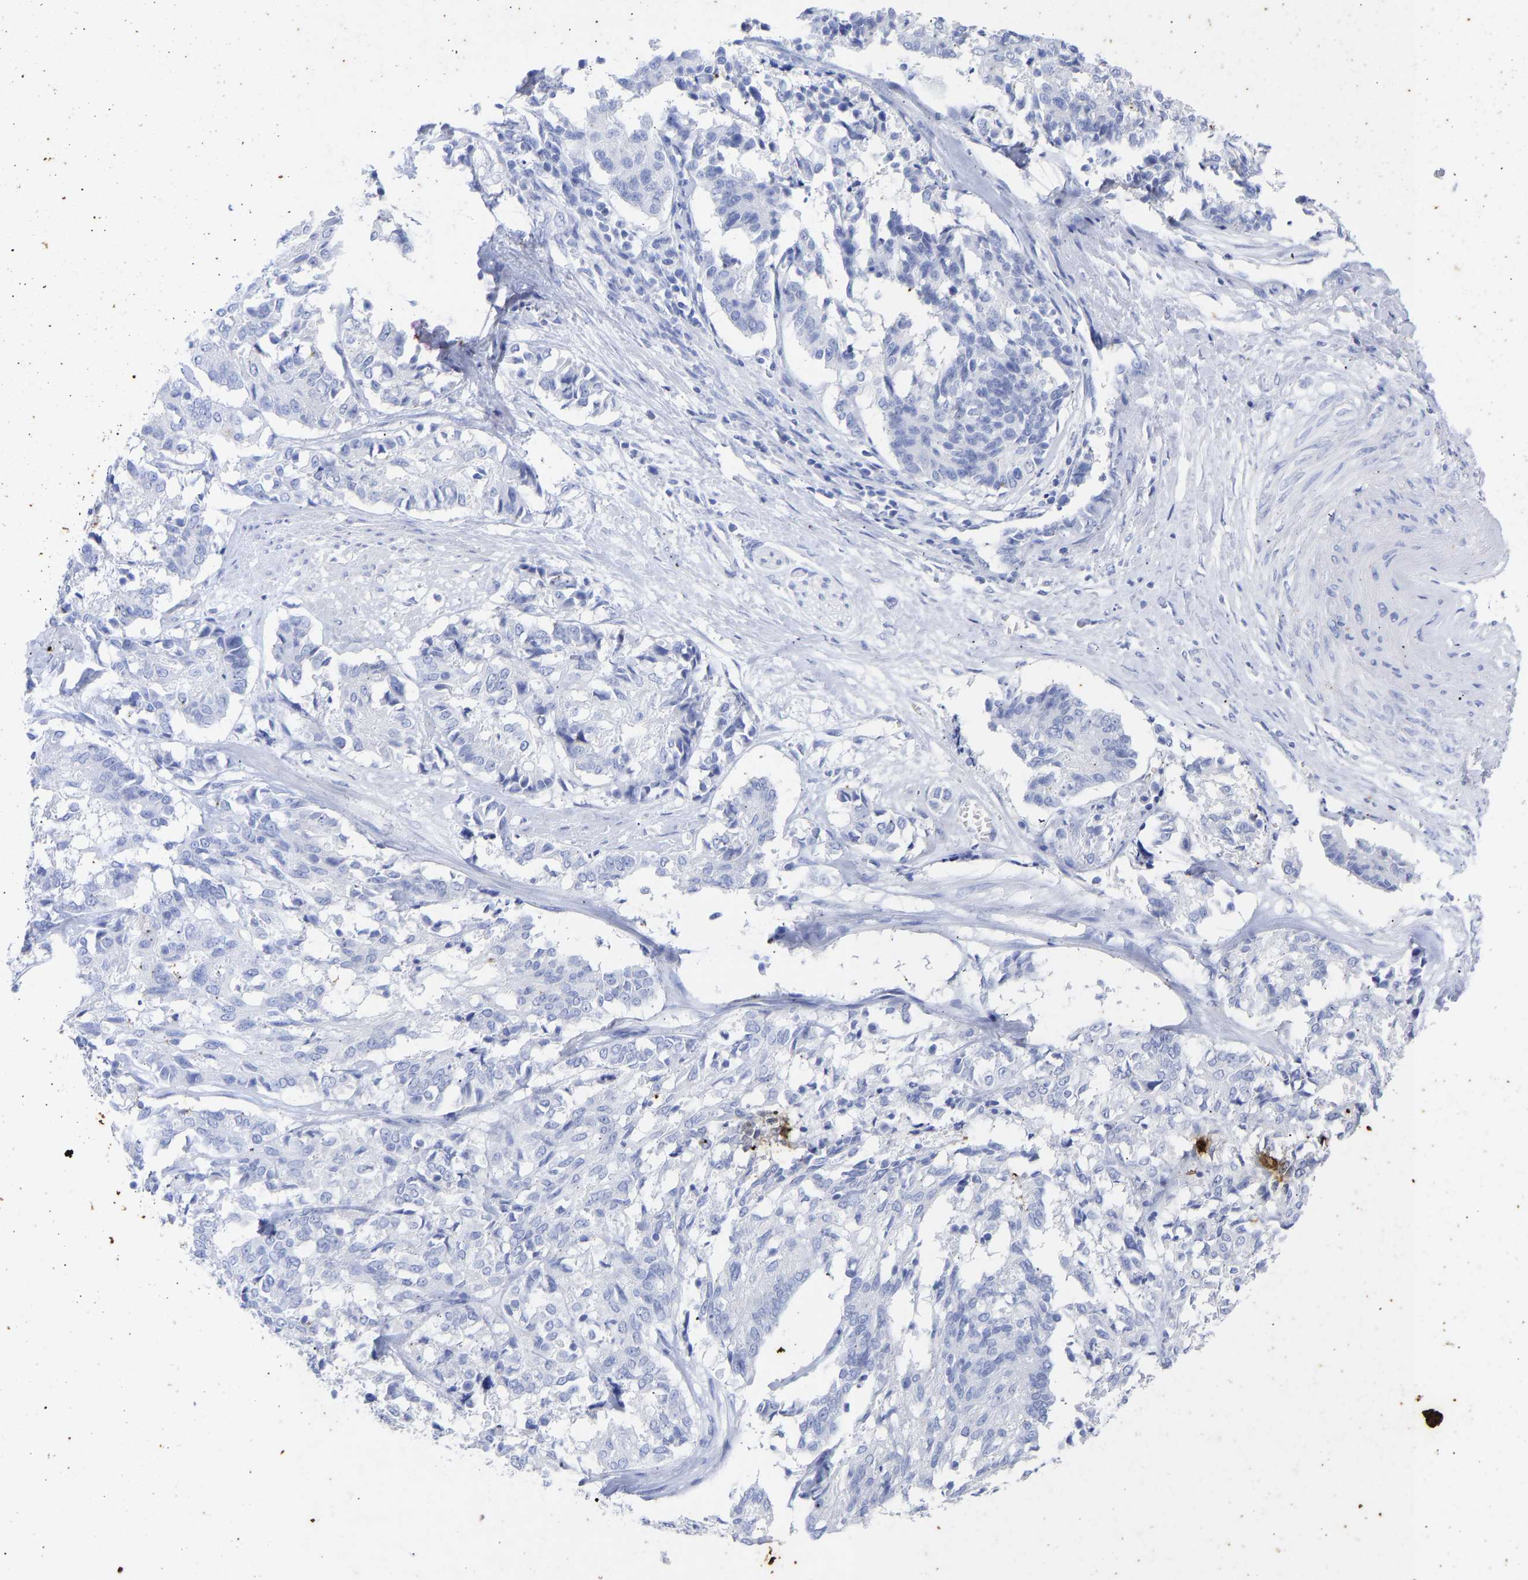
{"staining": {"intensity": "negative", "quantity": "none", "location": "none"}, "tissue": "cervical cancer", "cell_type": "Tumor cells", "image_type": "cancer", "snomed": [{"axis": "morphology", "description": "Squamous cell carcinoma, NOS"}, {"axis": "topography", "description": "Cervix"}], "caption": "Tumor cells are negative for protein expression in human squamous cell carcinoma (cervical).", "gene": "KRT1", "patient": {"sex": "female", "age": 35}}